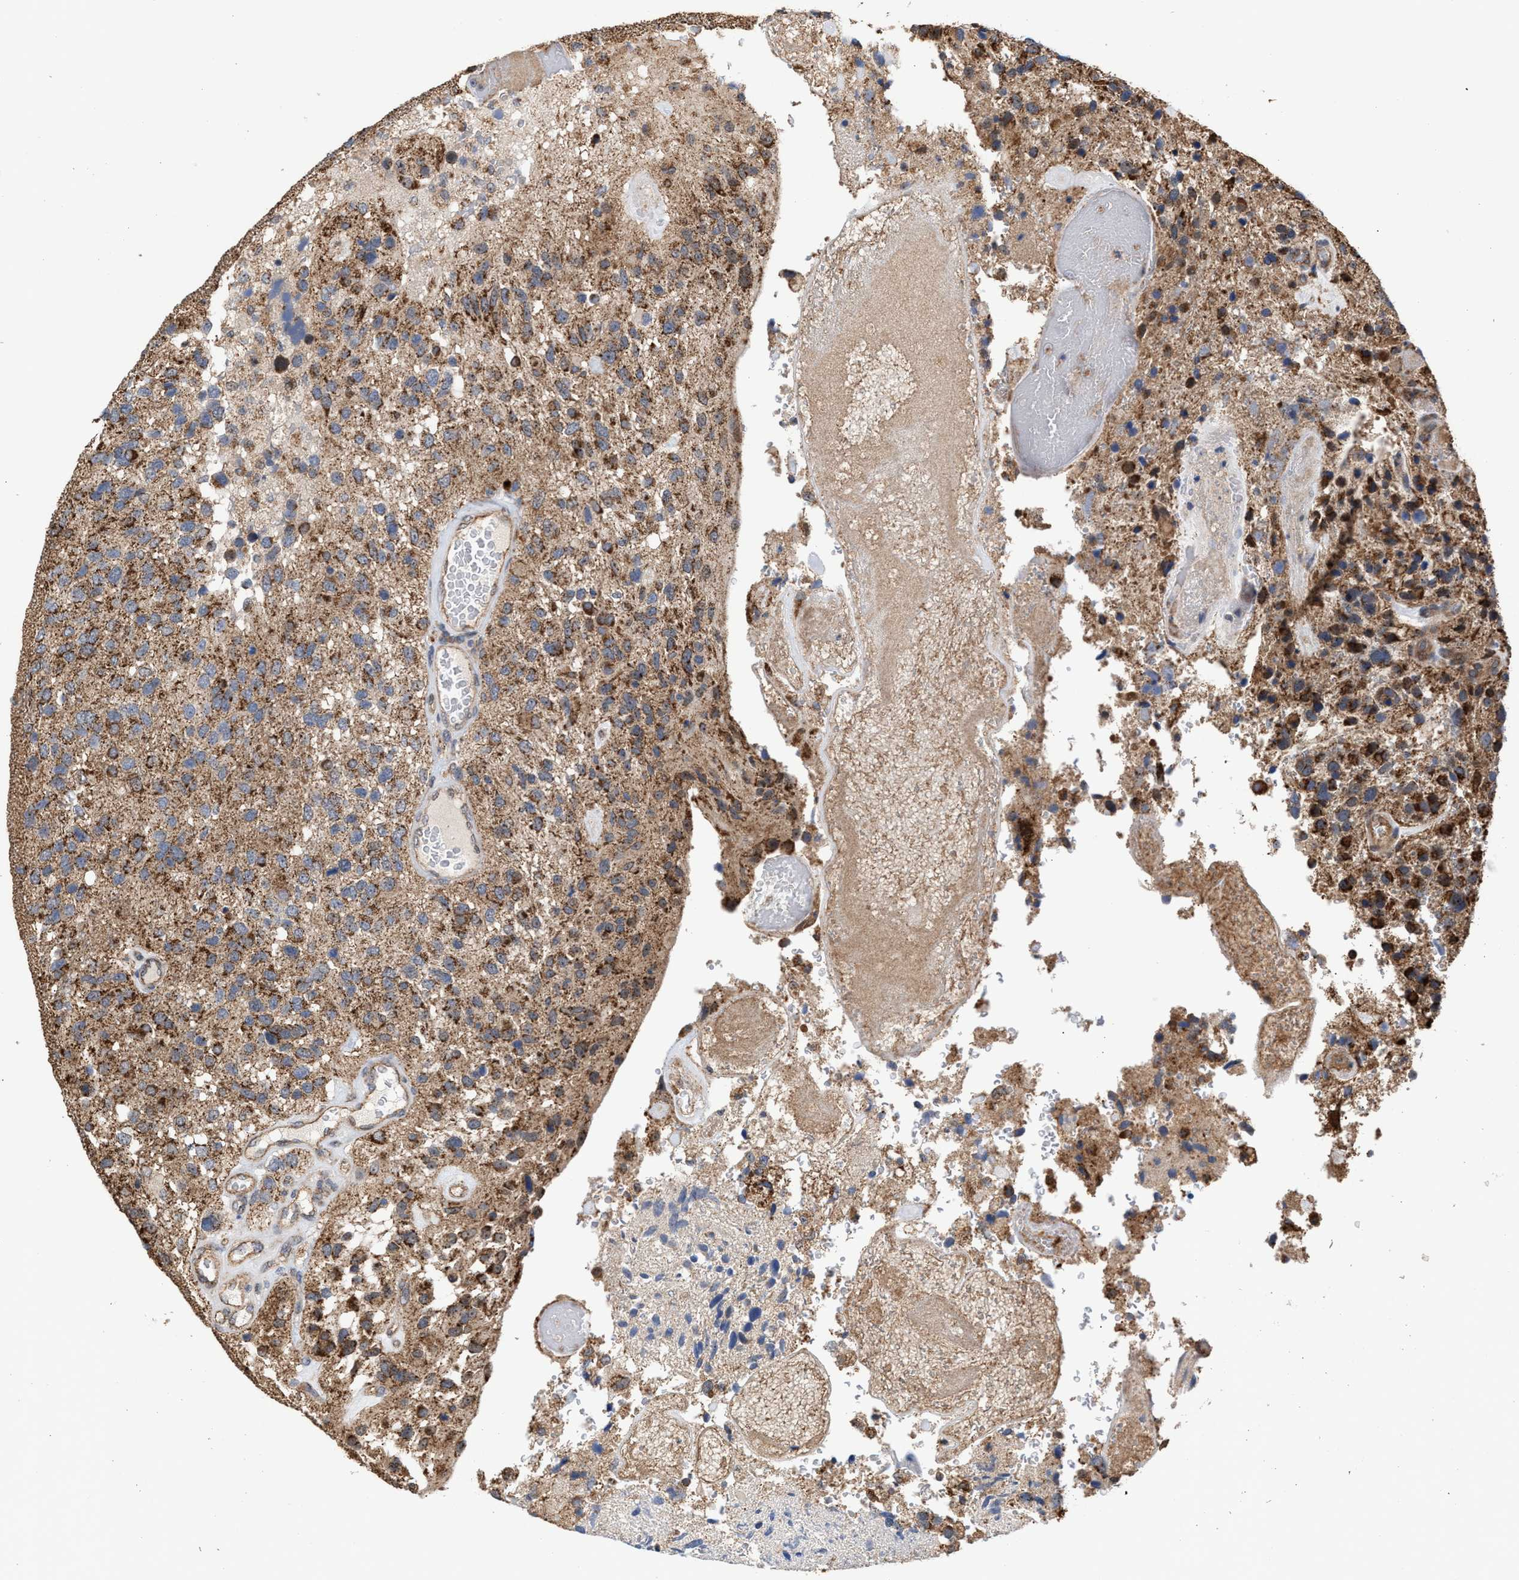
{"staining": {"intensity": "moderate", "quantity": ">75%", "location": "cytoplasmic/membranous"}, "tissue": "glioma", "cell_type": "Tumor cells", "image_type": "cancer", "snomed": [{"axis": "morphology", "description": "Glioma, malignant, High grade"}, {"axis": "topography", "description": "Brain"}], "caption": "The histopathology image demonstrates a brown stain indicating the presence of a protein in the cytoplasmic/membranous of tumor cells in glioma.", "gene": "EXOSC2", "patient": {"sex": "female", "age": 58}}